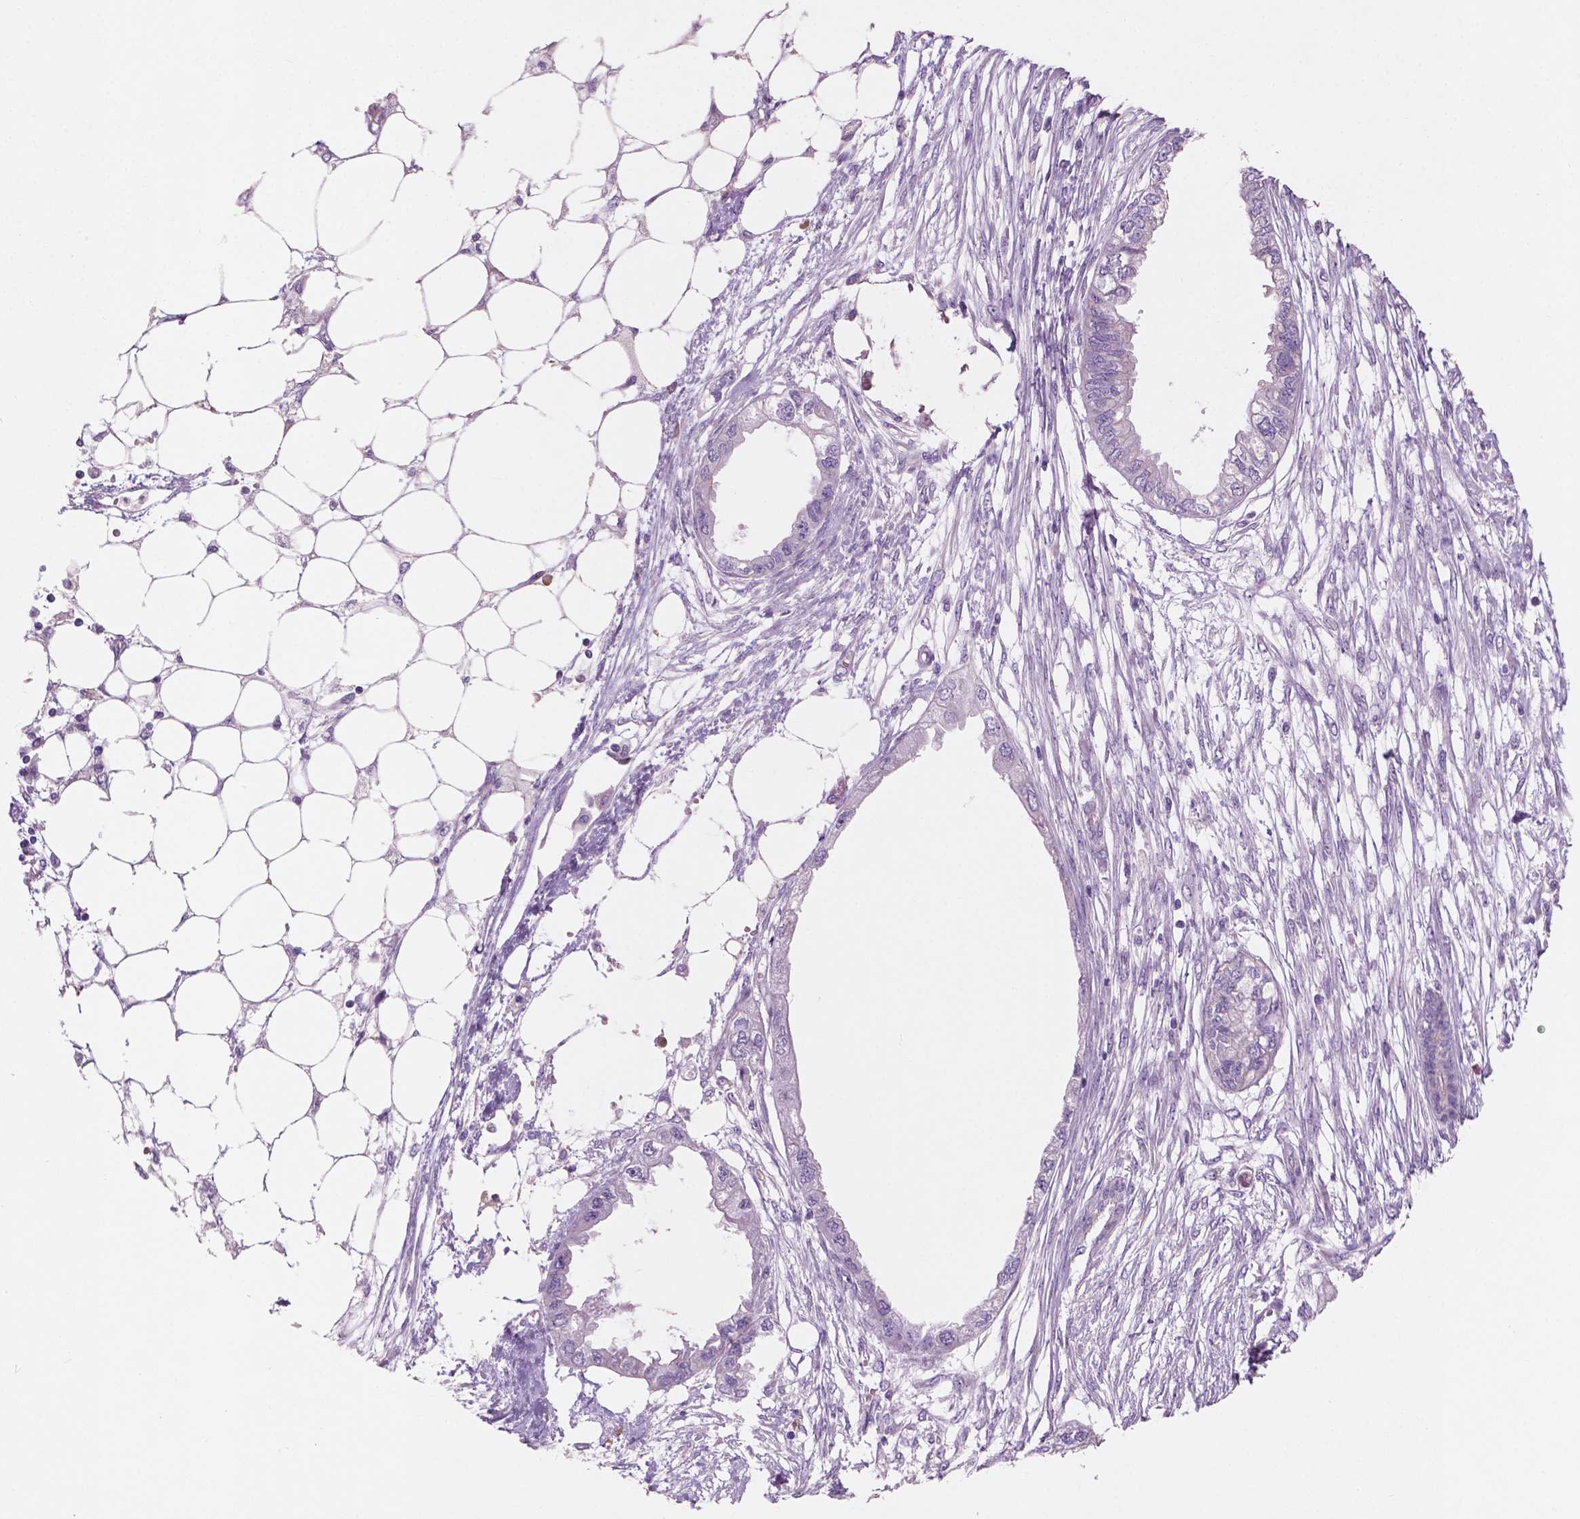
{"staining": {"intensity": "negative", "quantity": "none", "location": "none"}, "tissue": "endometrial cancer", "cell_type": "Tumor cells", "image_type": "cancer", "snomed": [{"axis": "morphology", "description": "Adenocarcinoma, NOS"}, {"axis": "morphology", "description": "Adenocarcinoma, metastatic, NOS"}, {"axis": "topography", "description": "Adipose tissue"}, {"axis": "topography", "description": "Endometrium"}], "caption": "This is an IHC image of metastatic adenocarcinoma (endometrial). There is no staining in tumor cells.", "gene": "LRP1B", "patient": {"sex": "female", "age": 67}}